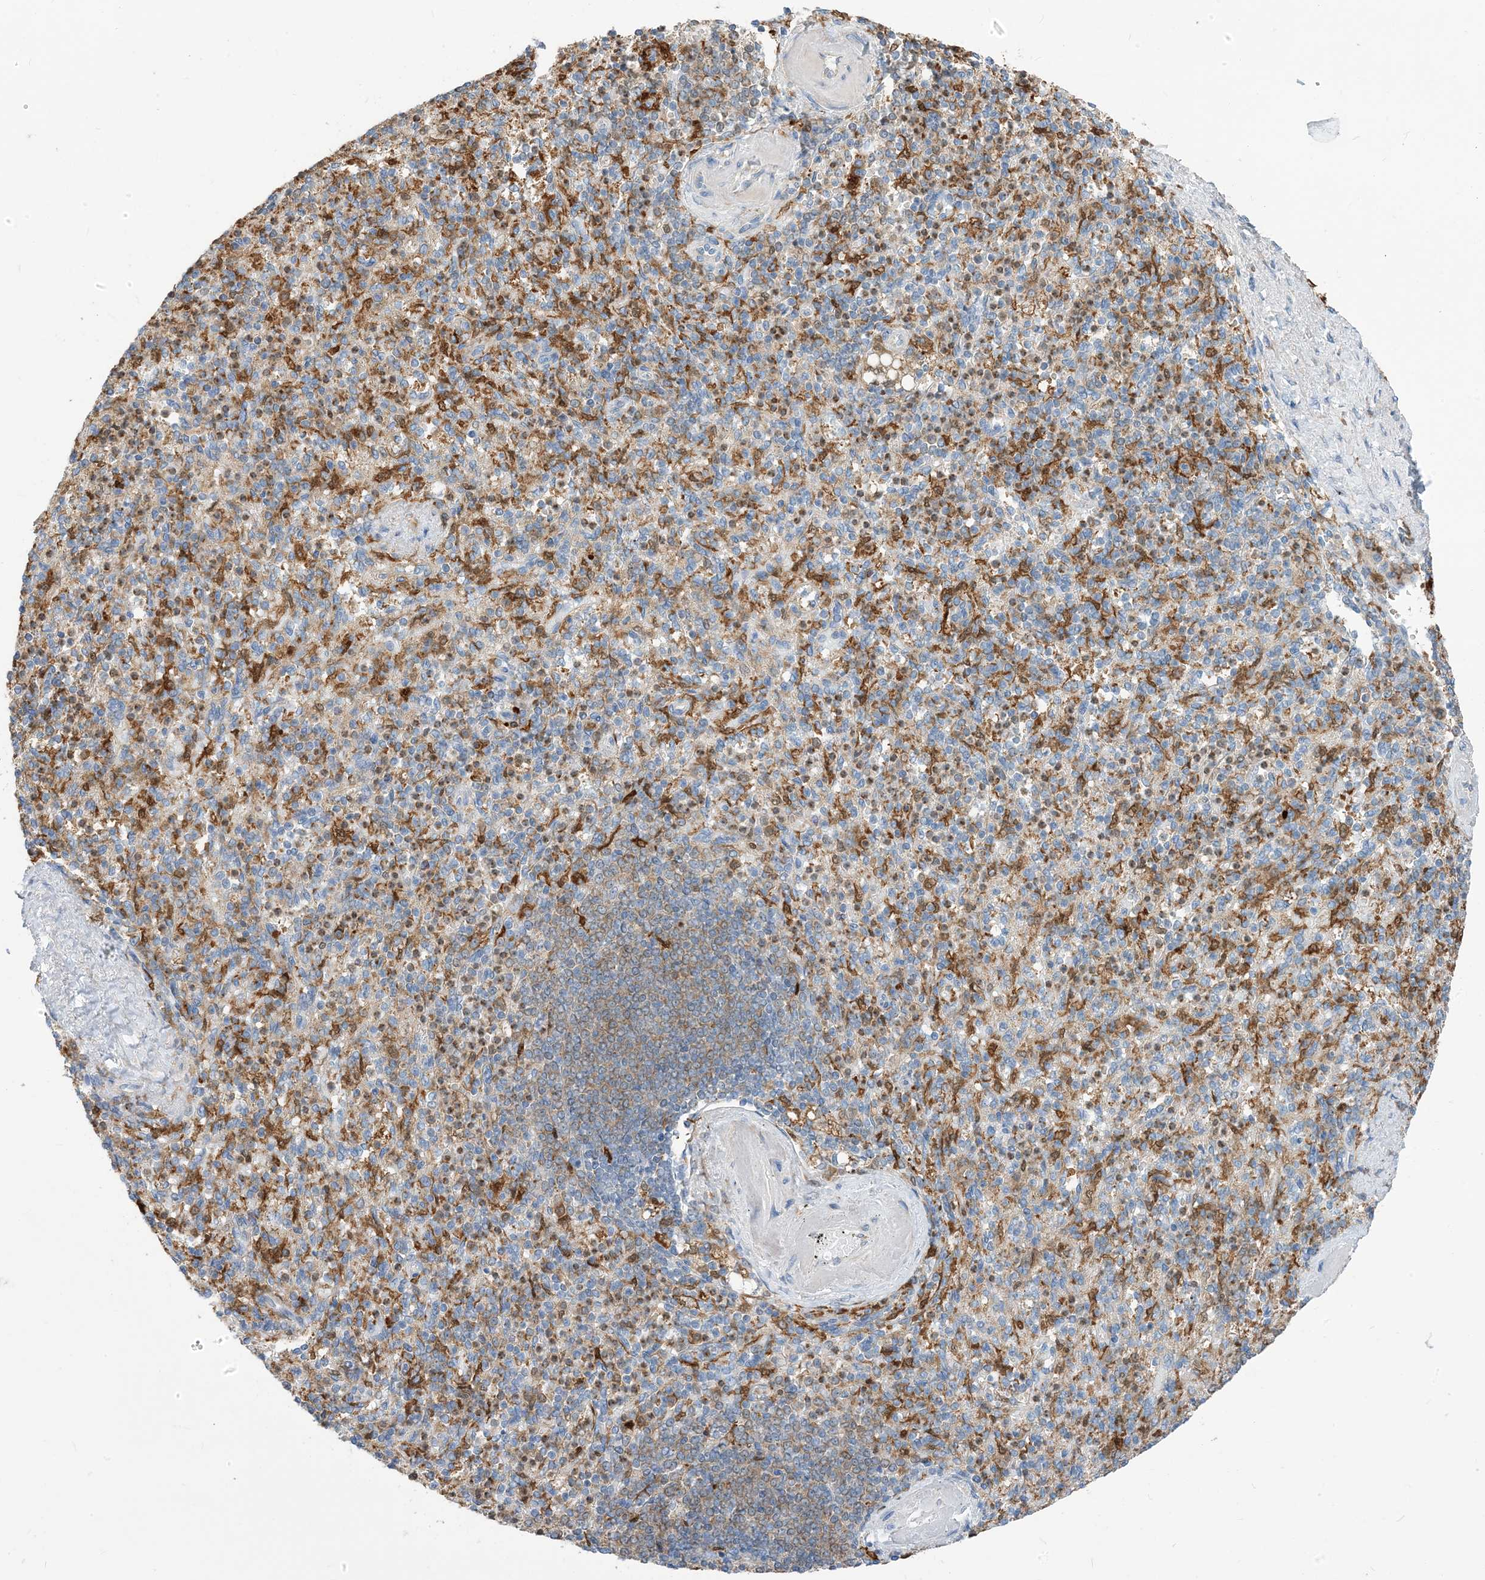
{"staining": {"intensity": "strong", "quantity": "<25%", "location": "cytoplasmic/membranous"}, "tissue": "spleen", "cell_type": "Cells in red pulp", "image_type": "normal", "snomed": [{"axis": "morphology", "description": "Normal tissue, NOS"}, {"axis": "topography", "description": "Spleen"}], "caption": "Cells in red pulp display medium levels of strong cytoplasmic/membranous staining in approximately <25% of cells in unremarkable spleen. Nuclei are stained in blue.", "gene": "NAGK", "patient": {"sex": "female", "age": 74}}